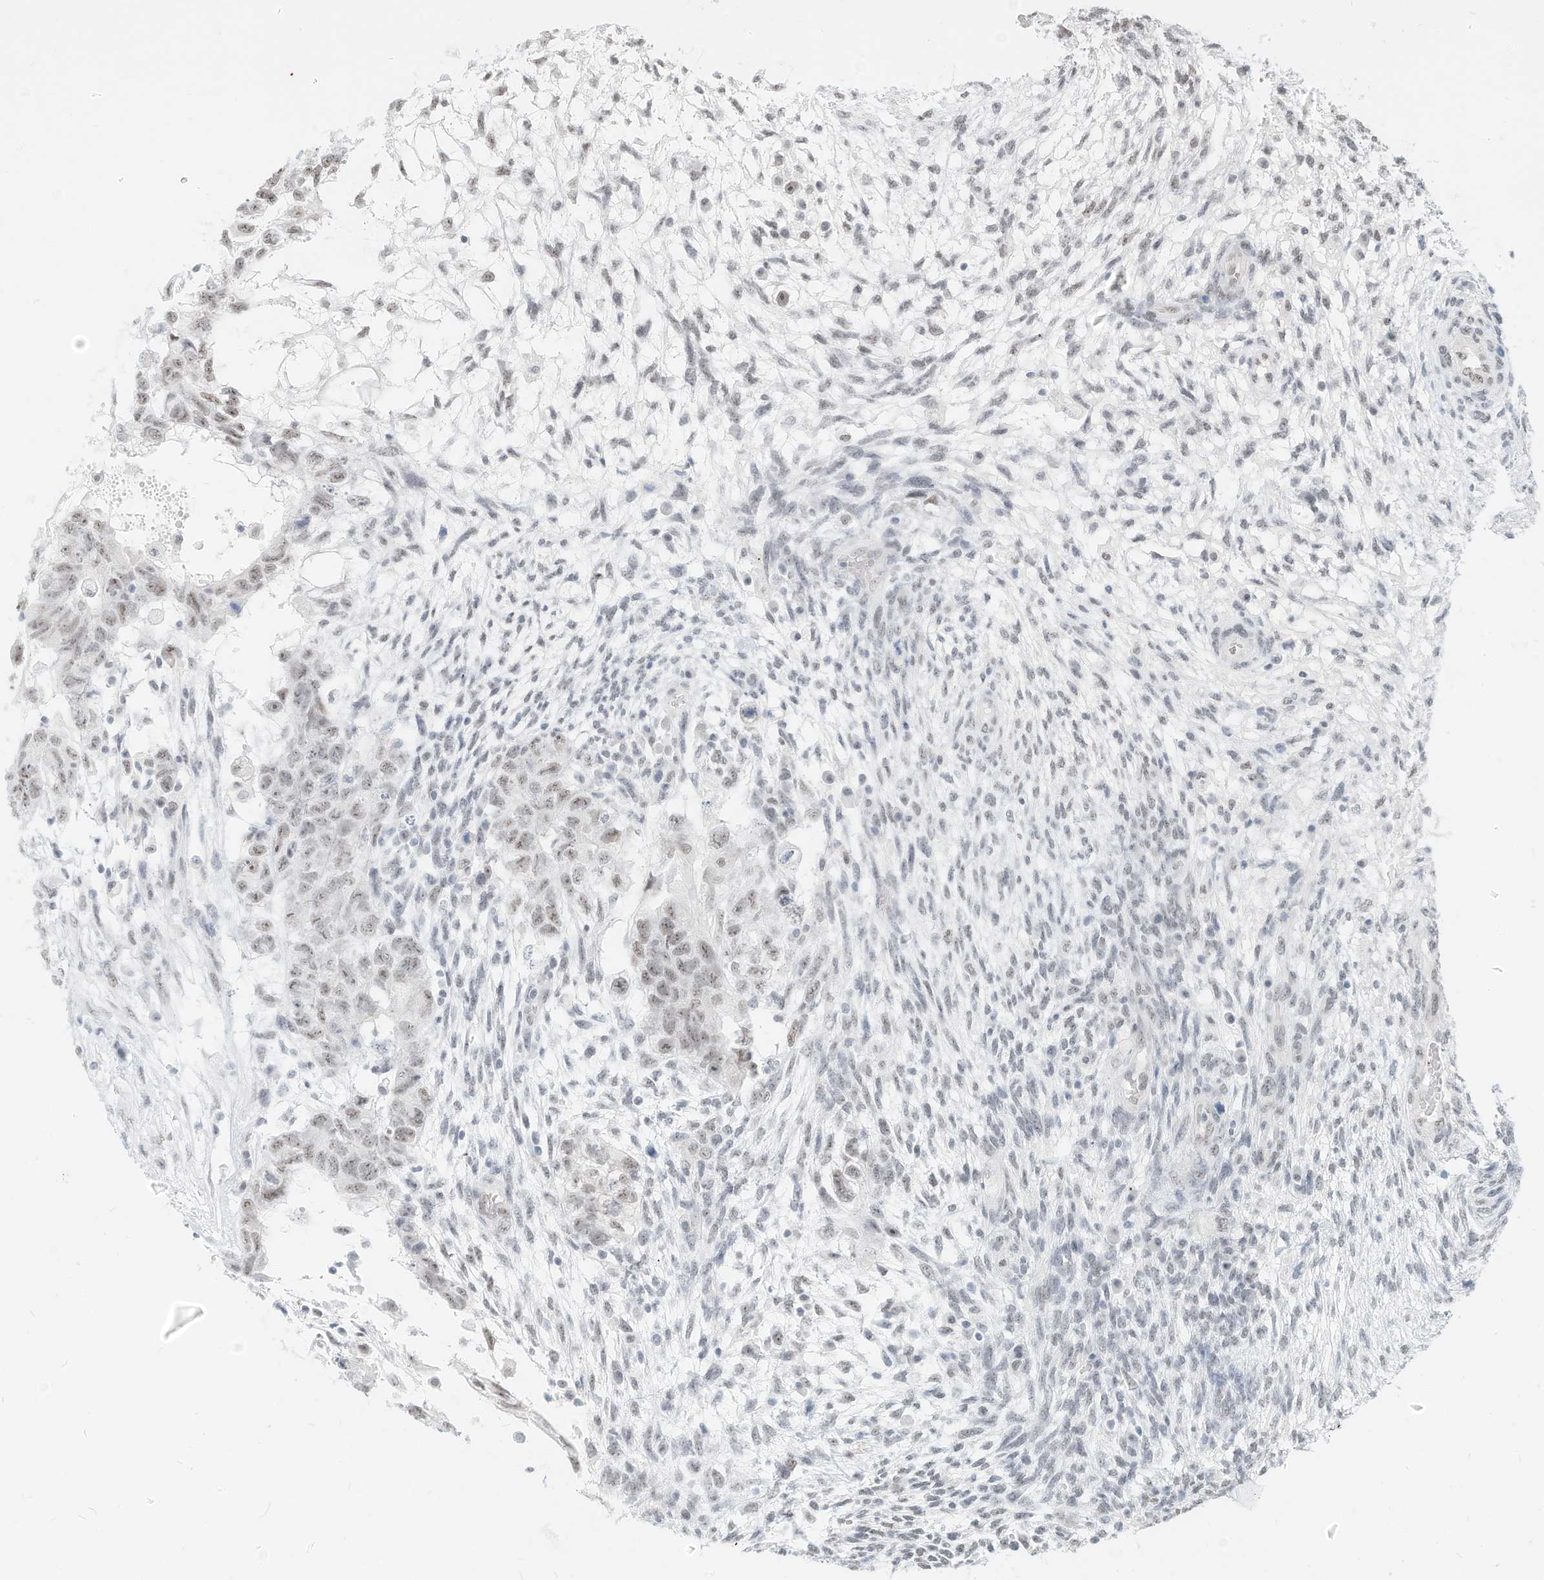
{"staining": {"intensity": "weak", "quantity": "25%-75%", "location": "nuclear"}, "tissue": "testis cancer", "cell_type": "Tumor cells", "image_type": "cancer", "snomed": [{"axis": "morphology", "description": "Normal tissue, NOS"}, {"axis": "morphology", "description": "Carcinoma, Embryonal, NOS"}, {"axis": "topography", "description": "Testis"}], "caption": "IHC photomicrograph of neoplastic tissue: human testis cancer stained using IHC demonstrates low levels of weak protein expression localized specifically in the nuclear of tumor cells, appearing as a nuclear brown color.", "gene": "PGC", "patient": {"sex": "male", "age": 36}}